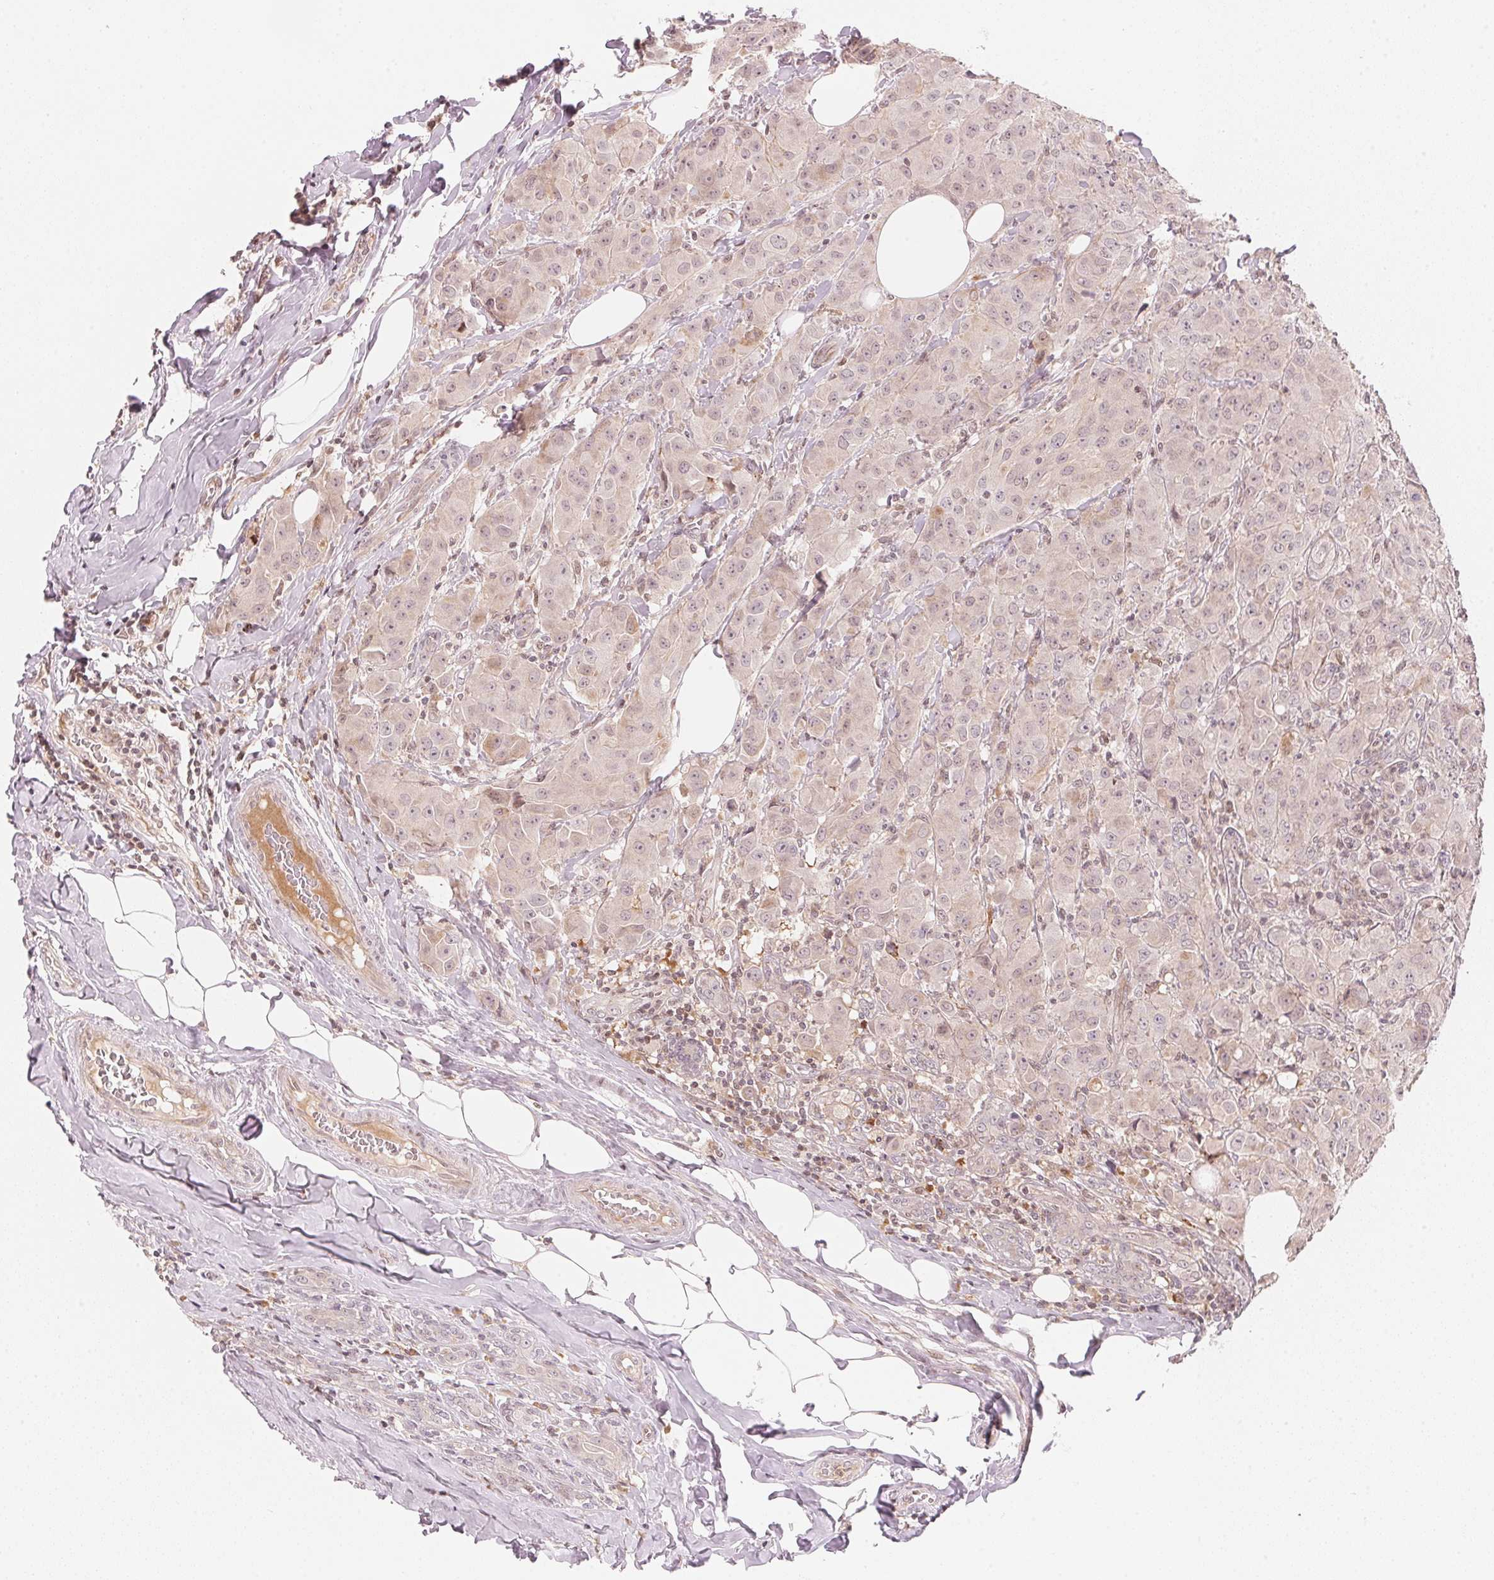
{"staining": {"intensity": "negative", "quantity": "none", "location": "none"}, "tissue": "breast cancer", "cell_type": "Tumor cells", "image_type": "cancer", "snomed": [{"axis": "morphology", "description": "Normal tissue, NOS"}, {"axis": "morphology", "description": "Duct carcinoma"}, {"axis": "topography", "description": "Breast"}], "caption": "Invasive ductal carcinoma (breast) was stained to show a protein in brown. There is no significant staining in tumor cells.", "gene": "PRKN", "patient": {"sex": "female", "age": 43}}